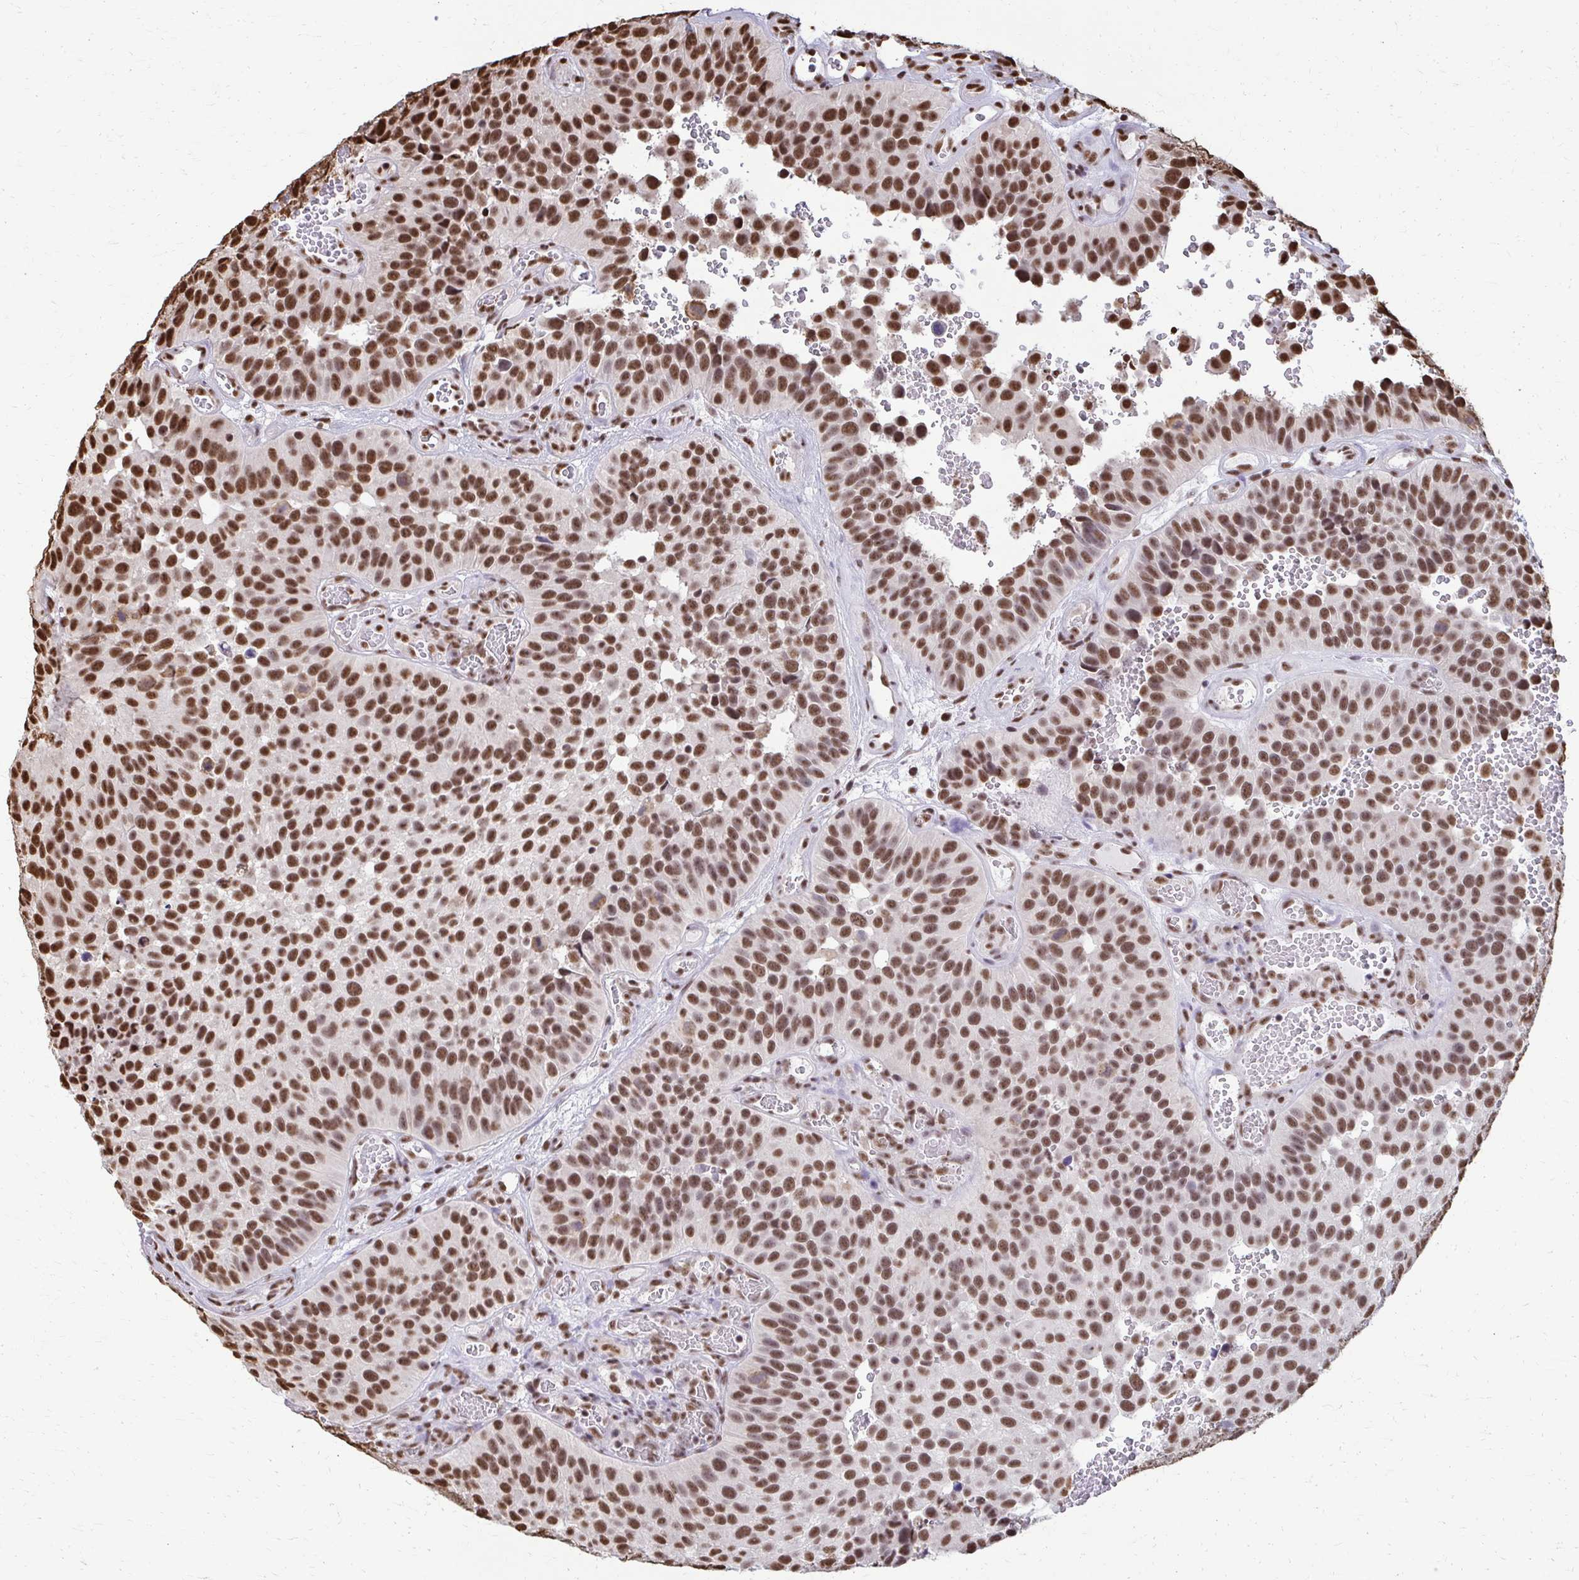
{"staining": {"intensity": "moderate", "quantity": ">75%", "location": "nuclear"}, "tissue": "urothelial cancer", "cell_type": "Tumor cells", "image_type": "cancer", "snomed": [{"axis": "morphology", "description": "Urothelial carcinoma, Low grade"}, {"axis": "topography", "description": "Urinary bladder"}], "caption": "An immunohistochemistry (IHC) micrograph of neoplastic tissue is shown. Protein staining in brown shows moderate nuclear positivity in low-grade urothelial carcinoma within tumor cells.", "gene": "SNRPA", "patient": {"sex": "male", "age": 76}}